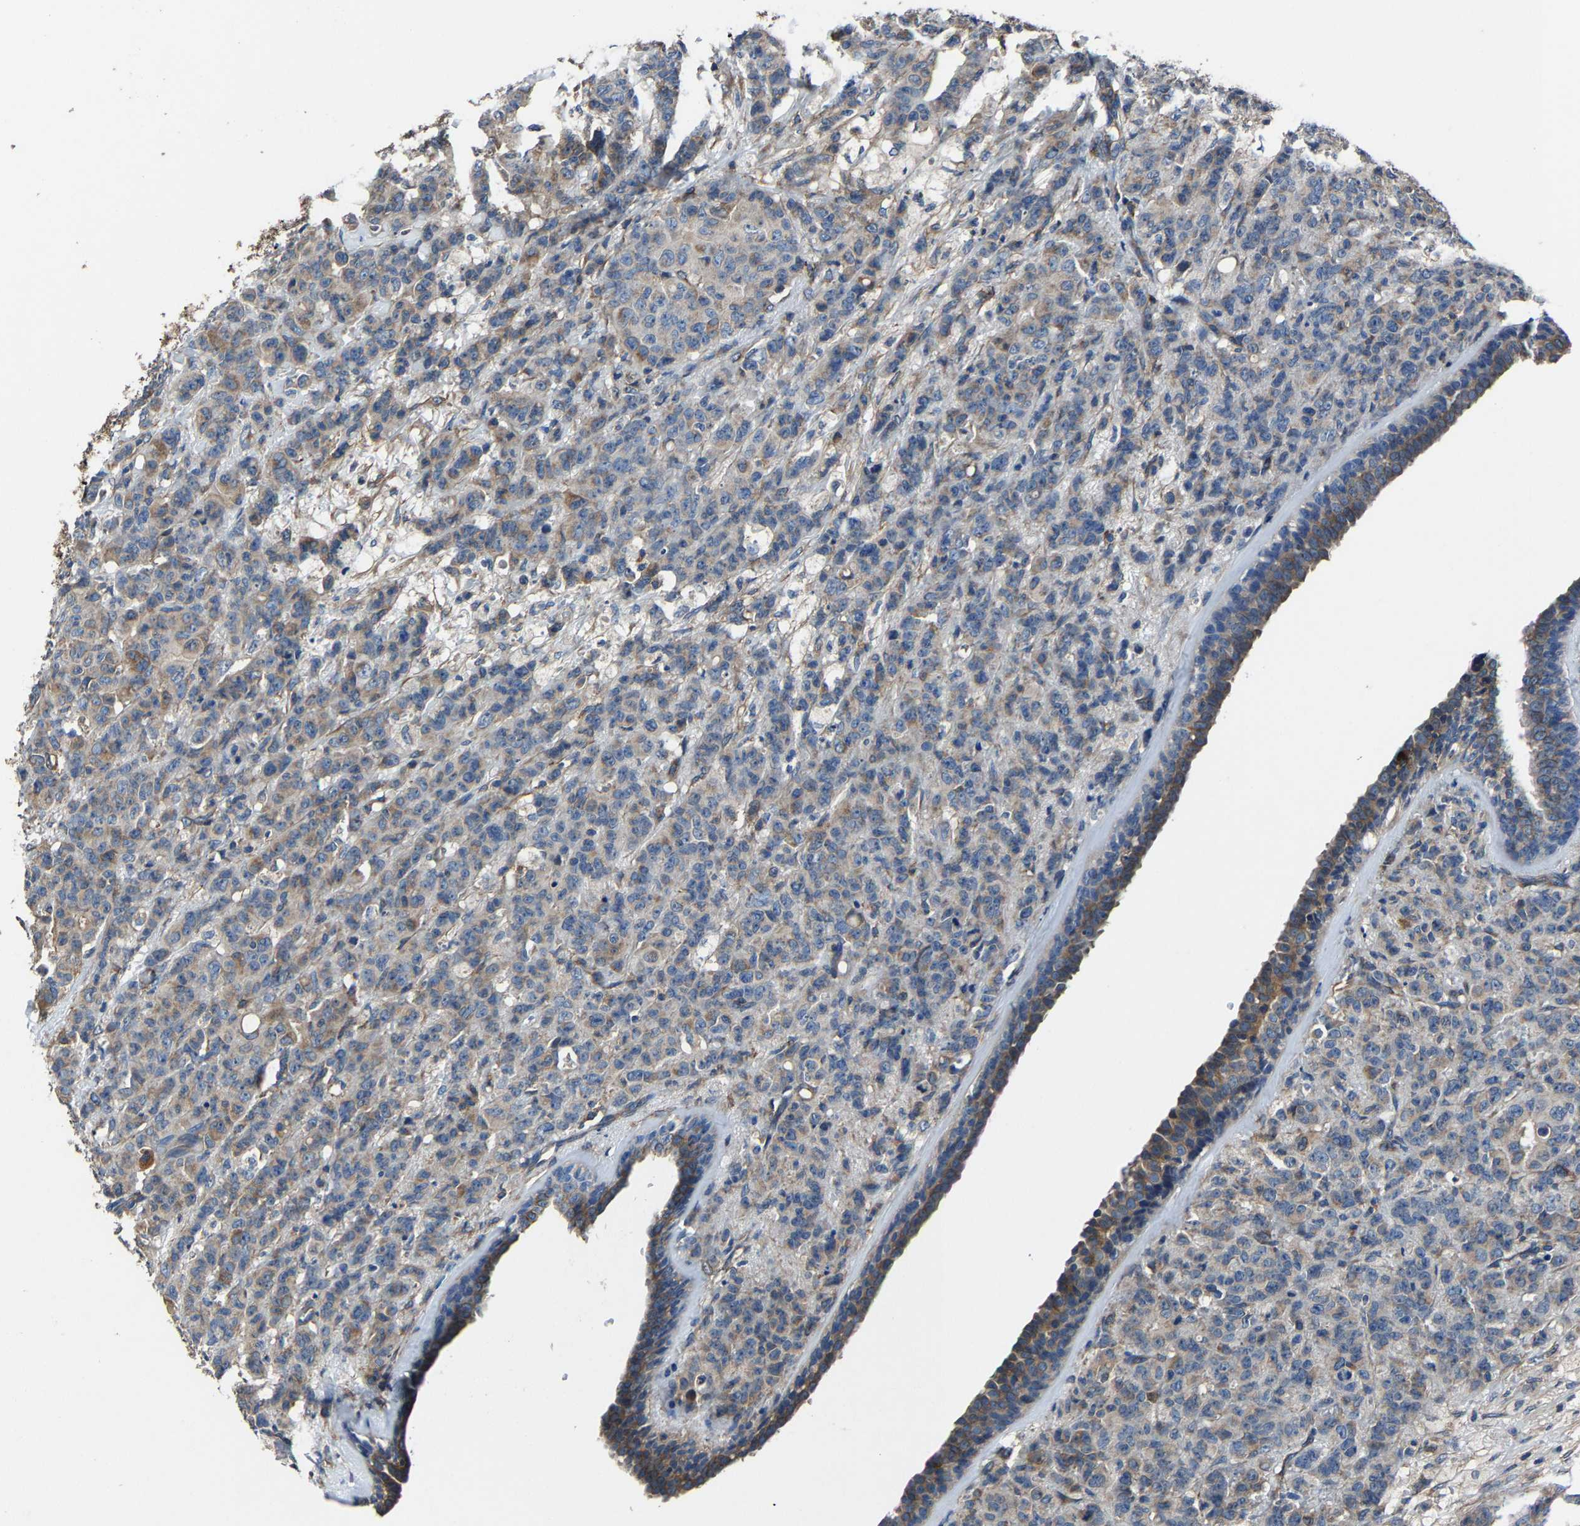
{"staining": {"intensity": "moderate", "quantity": "<25%", "location": "cytoplasmic/membranous"}, "tissue": "breast cancer", "cell_type": "Tumor cells", "image_type": "cancer", "snomed": [{"axis": "morphology", "description": "Normal tissue, NOS"}, {"axis": "morphology", "description": "Duct carcinoma"}, {"axis": "topography", "description": "Breast"}], "caption": "Breast cancer stained for a protein (brown) reveals moderate cytoplasmic/membranous positive staining in about <25% of tumor cells.", "gene": "KIAA1958", "patient": {"sex": "female", "age": 40}}